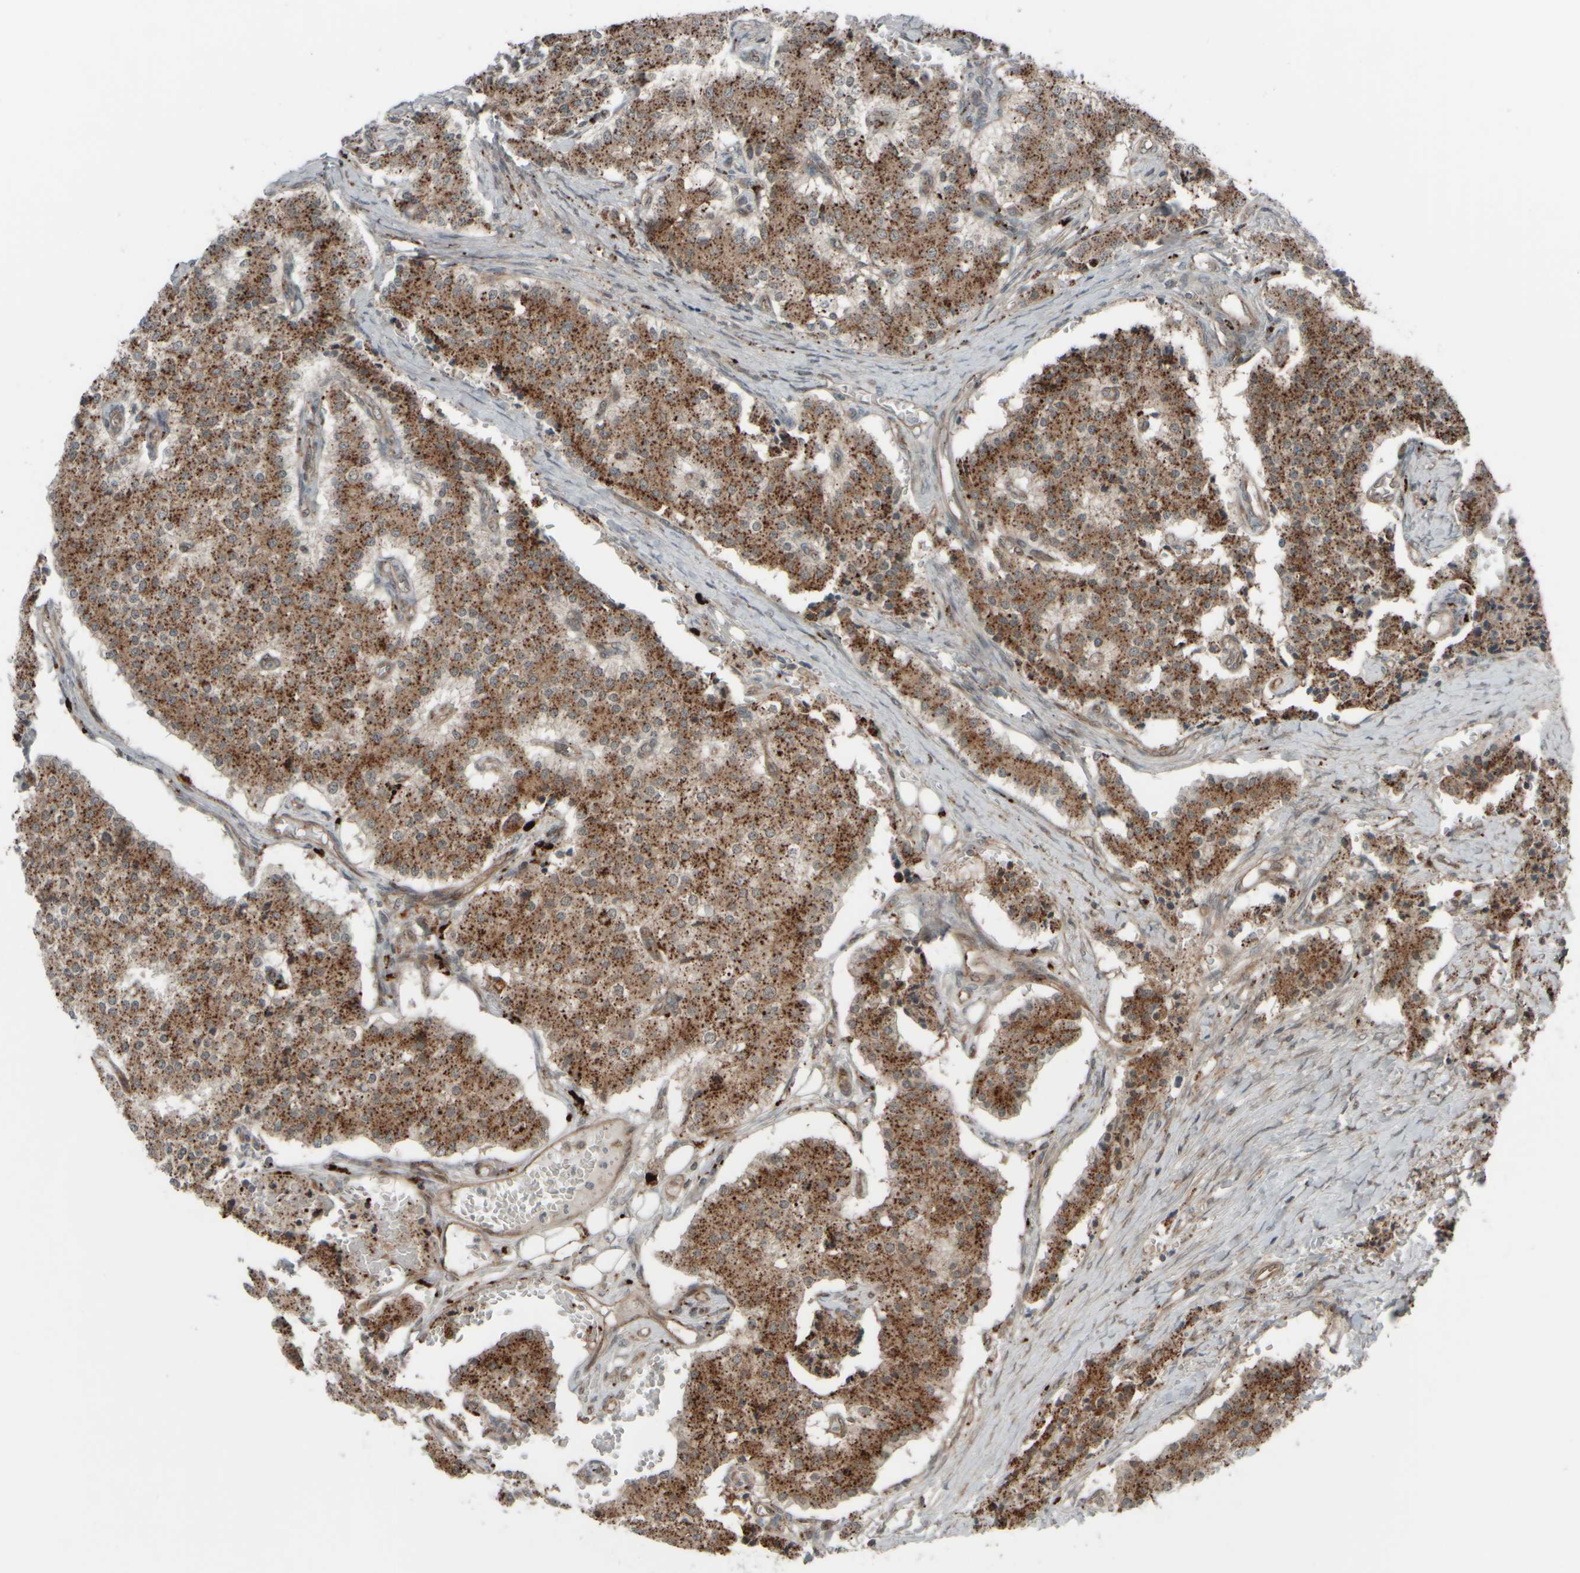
{"staining": {"intensity": "moderate", "quantity": ">75%", "location": "cytoplasmic/membranous"}, "tissue": "carcinoid", "cell_type": "Tumor cells", "image_type": "cancer", "snomed": [{"axis": "morphology", "description": "Carcinoid, malignant, NOS"}, {"axis": "topography", "description": "Colon"}], "caption": "There is medium levels of moderate cytoplasmic/membranous positivity in tumor cells of carcinoid, as demonstrated by immunohistochemical staining (brown color).", "gene": "GIGYF1", "patient": {"sex": "female", "age": 52}}